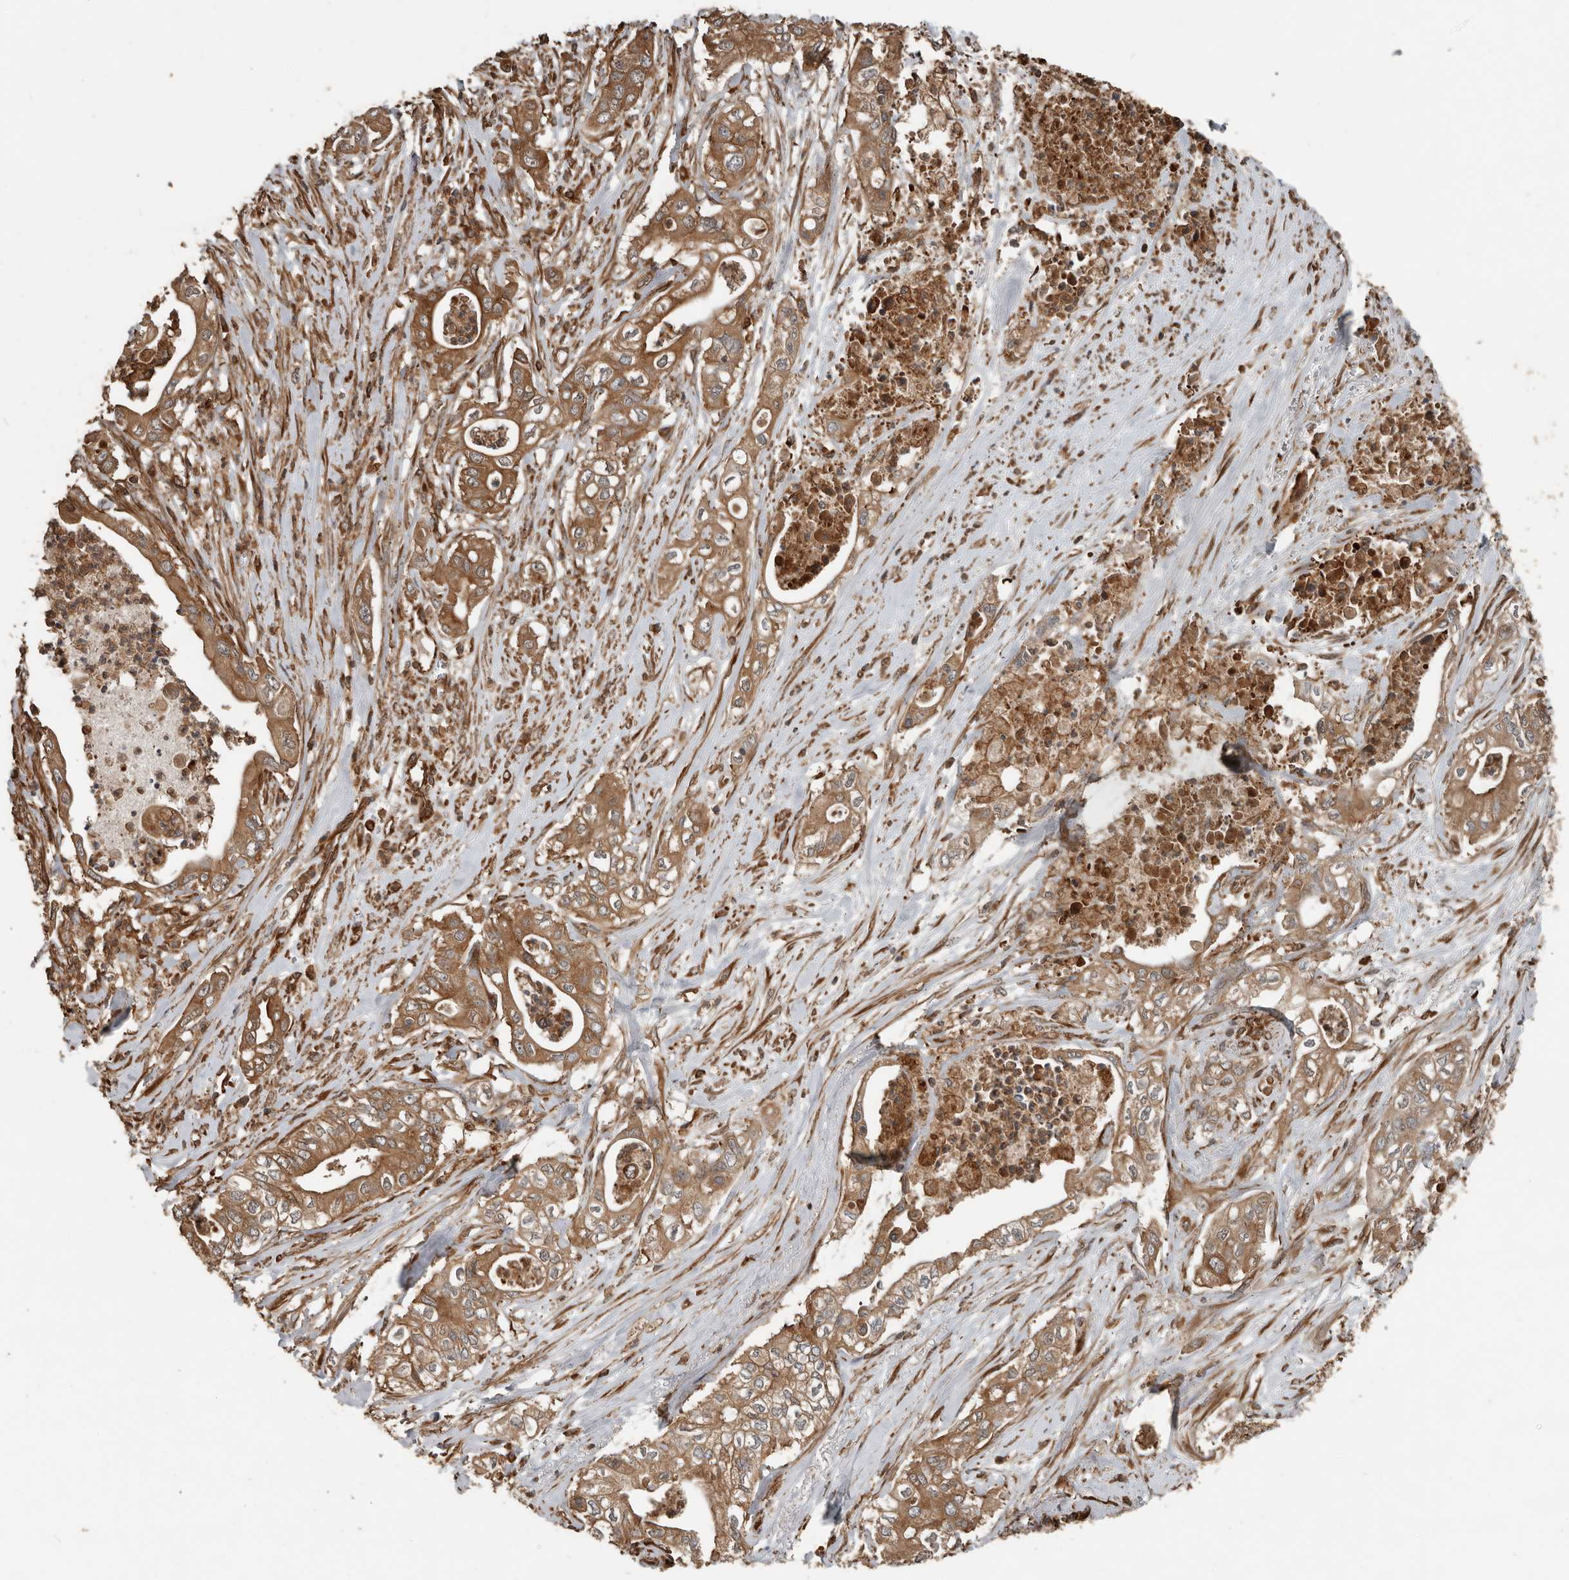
{"staining": {"intensity": "moderate", "quantity": ">75%", "location": "cytoplasmic/membranous"}, "tissue": "pancreatic cancer", "cell_type": "Tumor cells", "image_type": "cancer", "snomed": [{"axis": "morphology", "description": "Adenocarcinoma, NOS"}, {"axis": "topography", "description": "Pancreas"}], "caption": "Brown immunohistochemical staining in human pancreatic cancer (adenocarcinoma) reveals moderate cytoplasmic/membranous expression in approximately >75% of tumor cells.", "gene": "YOD1", "patient": {"sex": "female", "age": 78}}